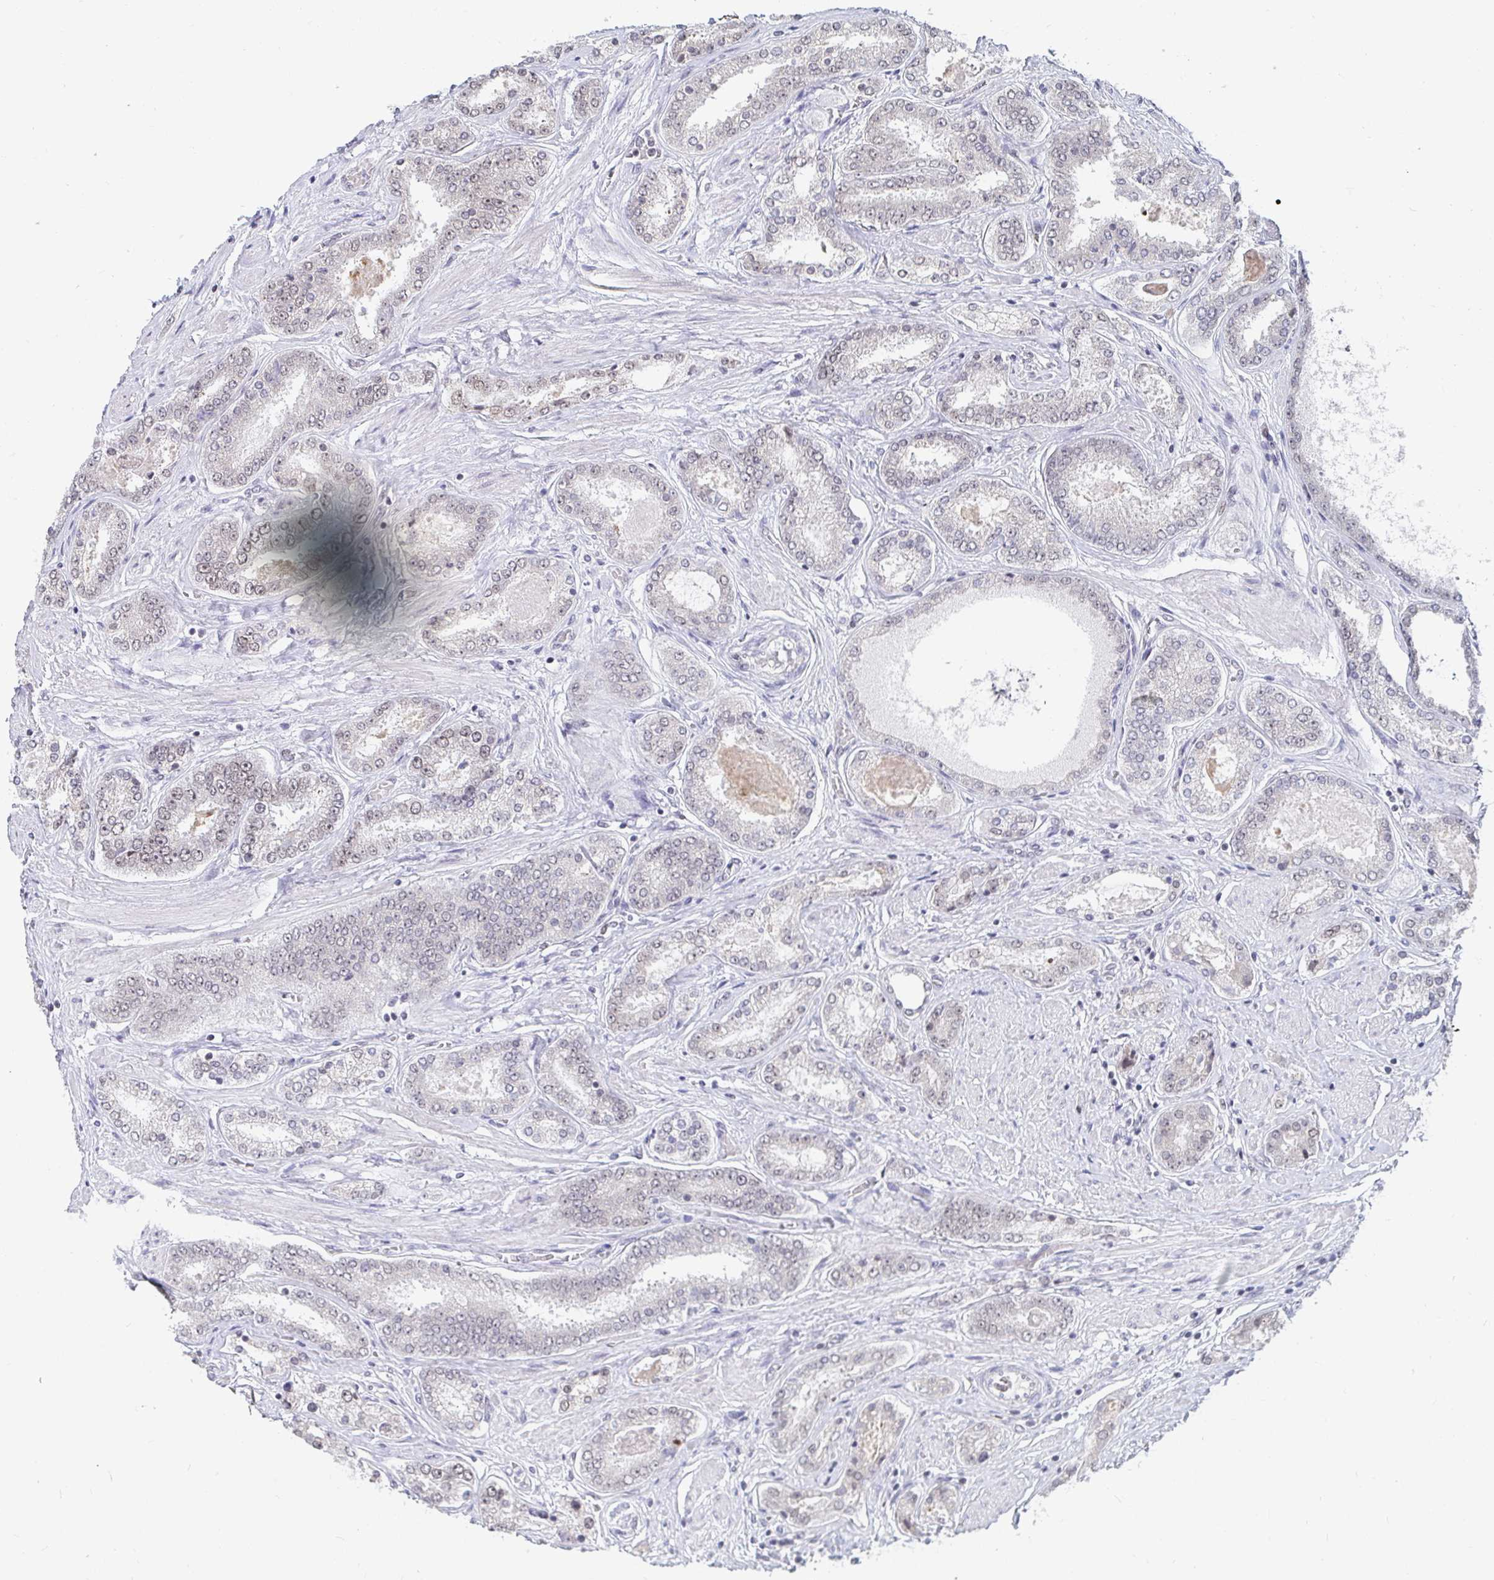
{"staining": {"intensity": "negative", "quantity": "none", "location": "none"}, "tissue": "prostate cancer", "cell_type": "Tumor cells", "image_type": "cancer", "snomed": [{"axis": "morphology", "description": "Adenocarcinoma, High grade"}, {"axis": "topography", "description": "Prostate"}], "caption": "The micrograph displays no staining of tumor cells in prostate high-grade adenocarcinoma.", "gene": "TRIP12", "patient": {"sex": "male", "age": 63}}